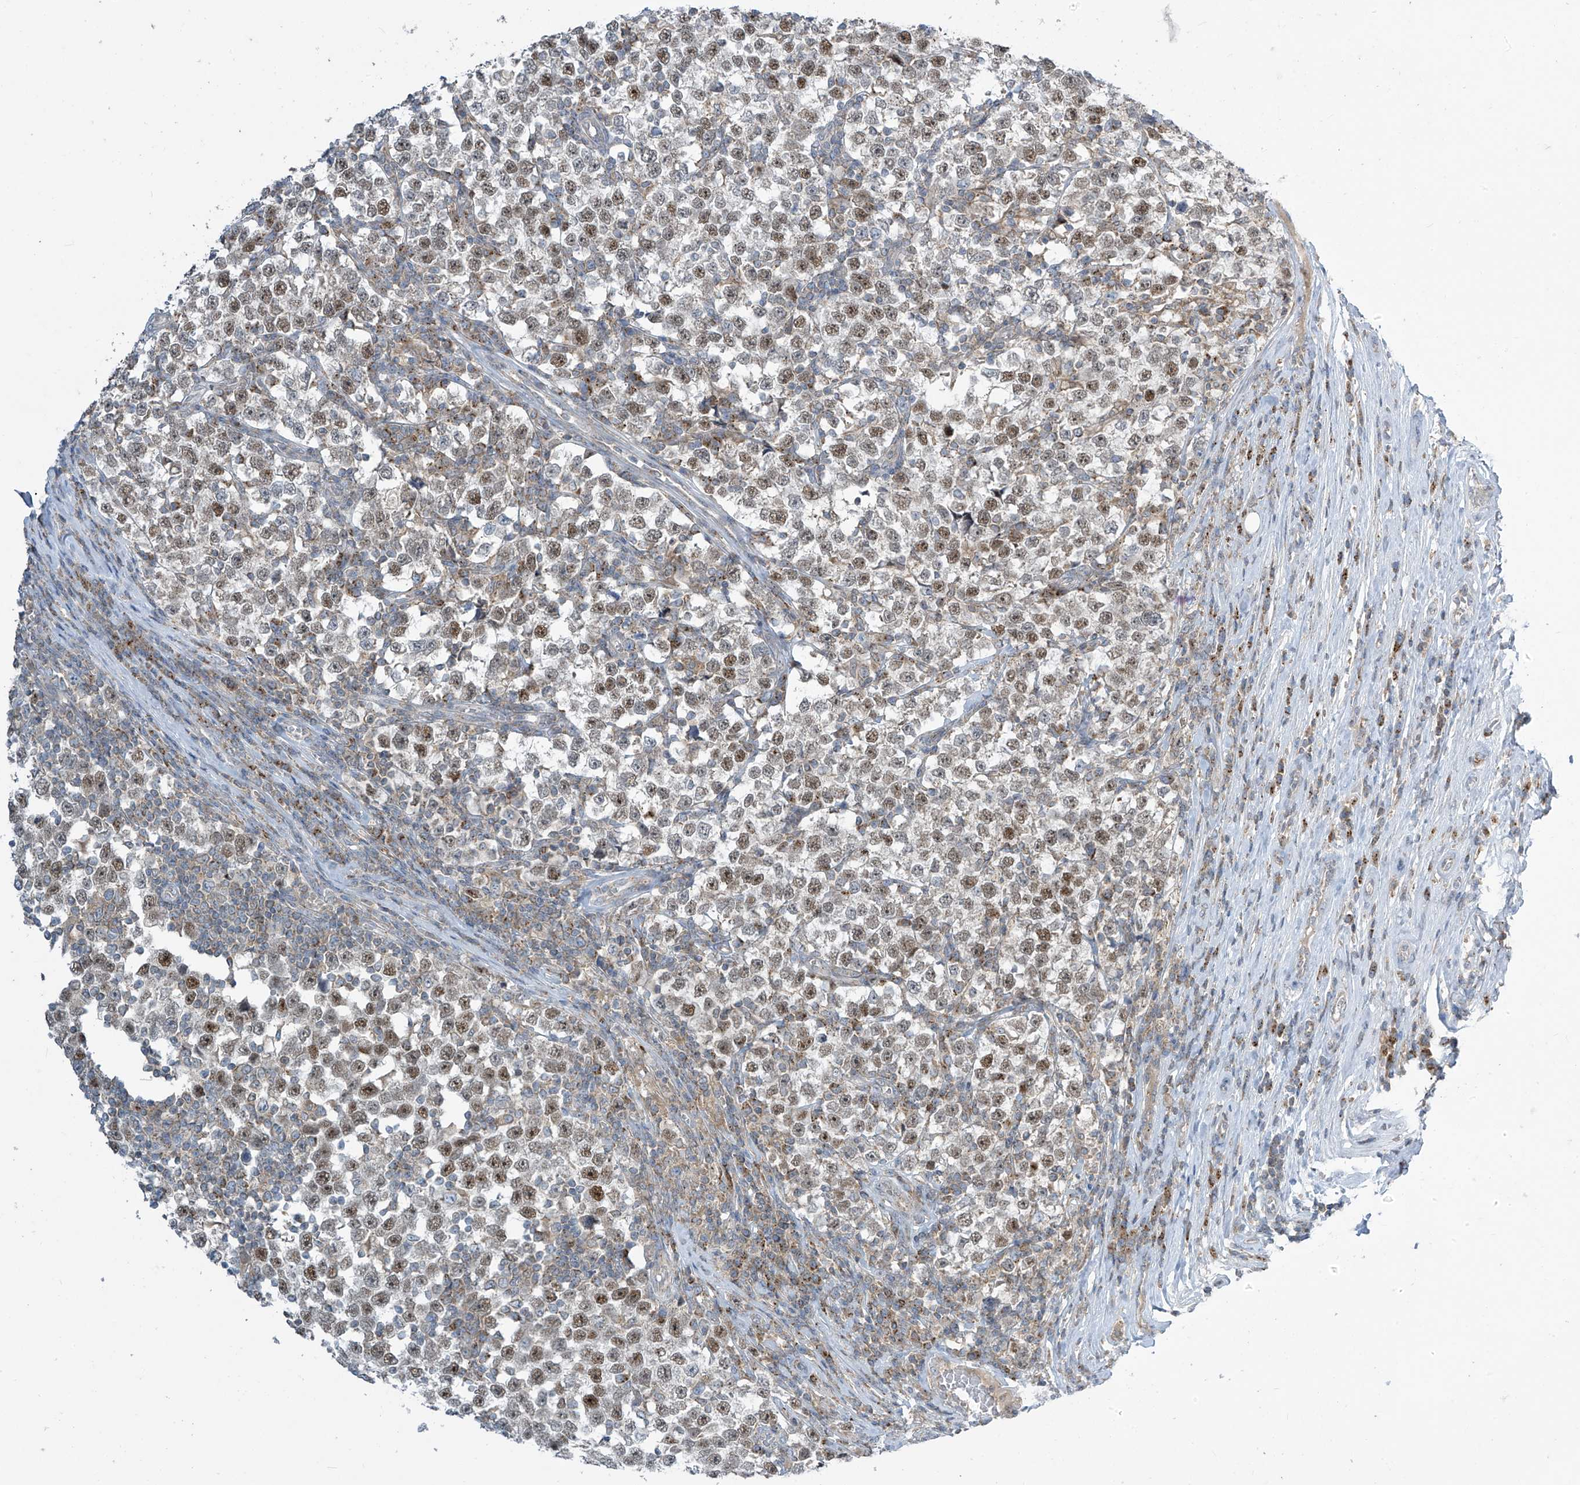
{"staining": {"intensity": "moderate", "quantity": "25%-75%", "location": "nuclear"}, "tissue": "testis cancer", "cell_type": "Tumor cells", "image_type": "cancer", "snomed": [{"axis": "morphology", "description": "Normal tissue, NOS"}, {"axis": "morphology", "description": "Seminoma, NOS"}, {"axis": "topography", "description": "Testis"}], "caption": "Immunohistochemical staining of human testis cancer shows medium levels of moderate nuclear positivity in about 25%-75% of tumor cells.", "gene": "PARVG", "patient": {"sex": "male", "age": 43}}